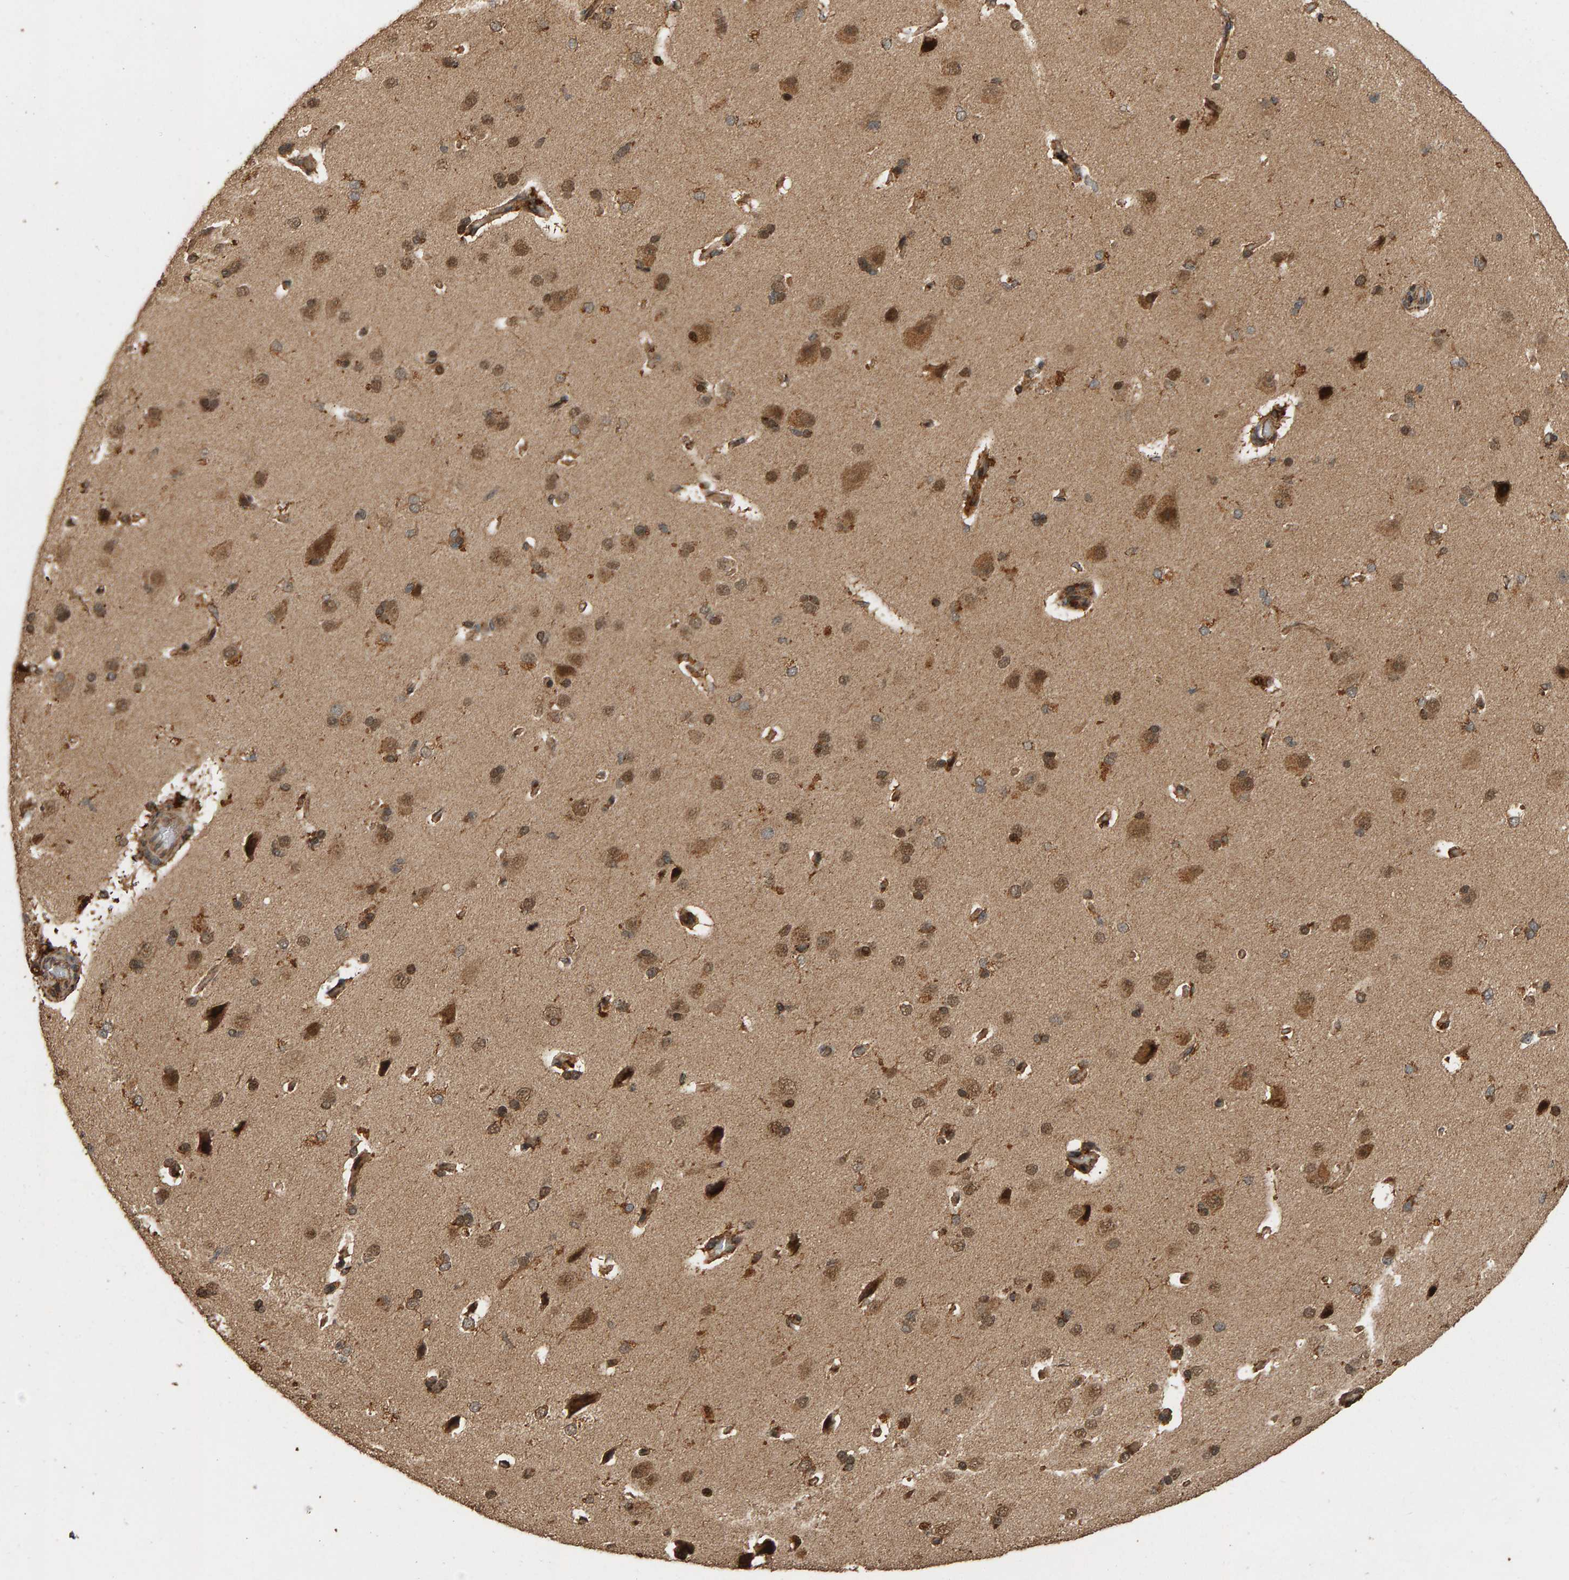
{"staining": {"intensity": "moderate", "quantity": ">75%", "location": "cytoplasmic/membranous"}, "tissue": "cerebral cortex", "cell_type": "Endothelial cells", "image_type": "normal", "snomed": [{"axis": "morphology", "description": "Normal tissue, NOS"}, {"axis": "topography", "description": "Cerebral cortex"}], "caption": "This is a photomicrograph of IHC staining of normal cerebral cortex, which shows moderate staining in the cytoplasmic/membranous of endothelial cells.", "gene": "GSTK1", "patient": {"sex": "male", "age": 62}}